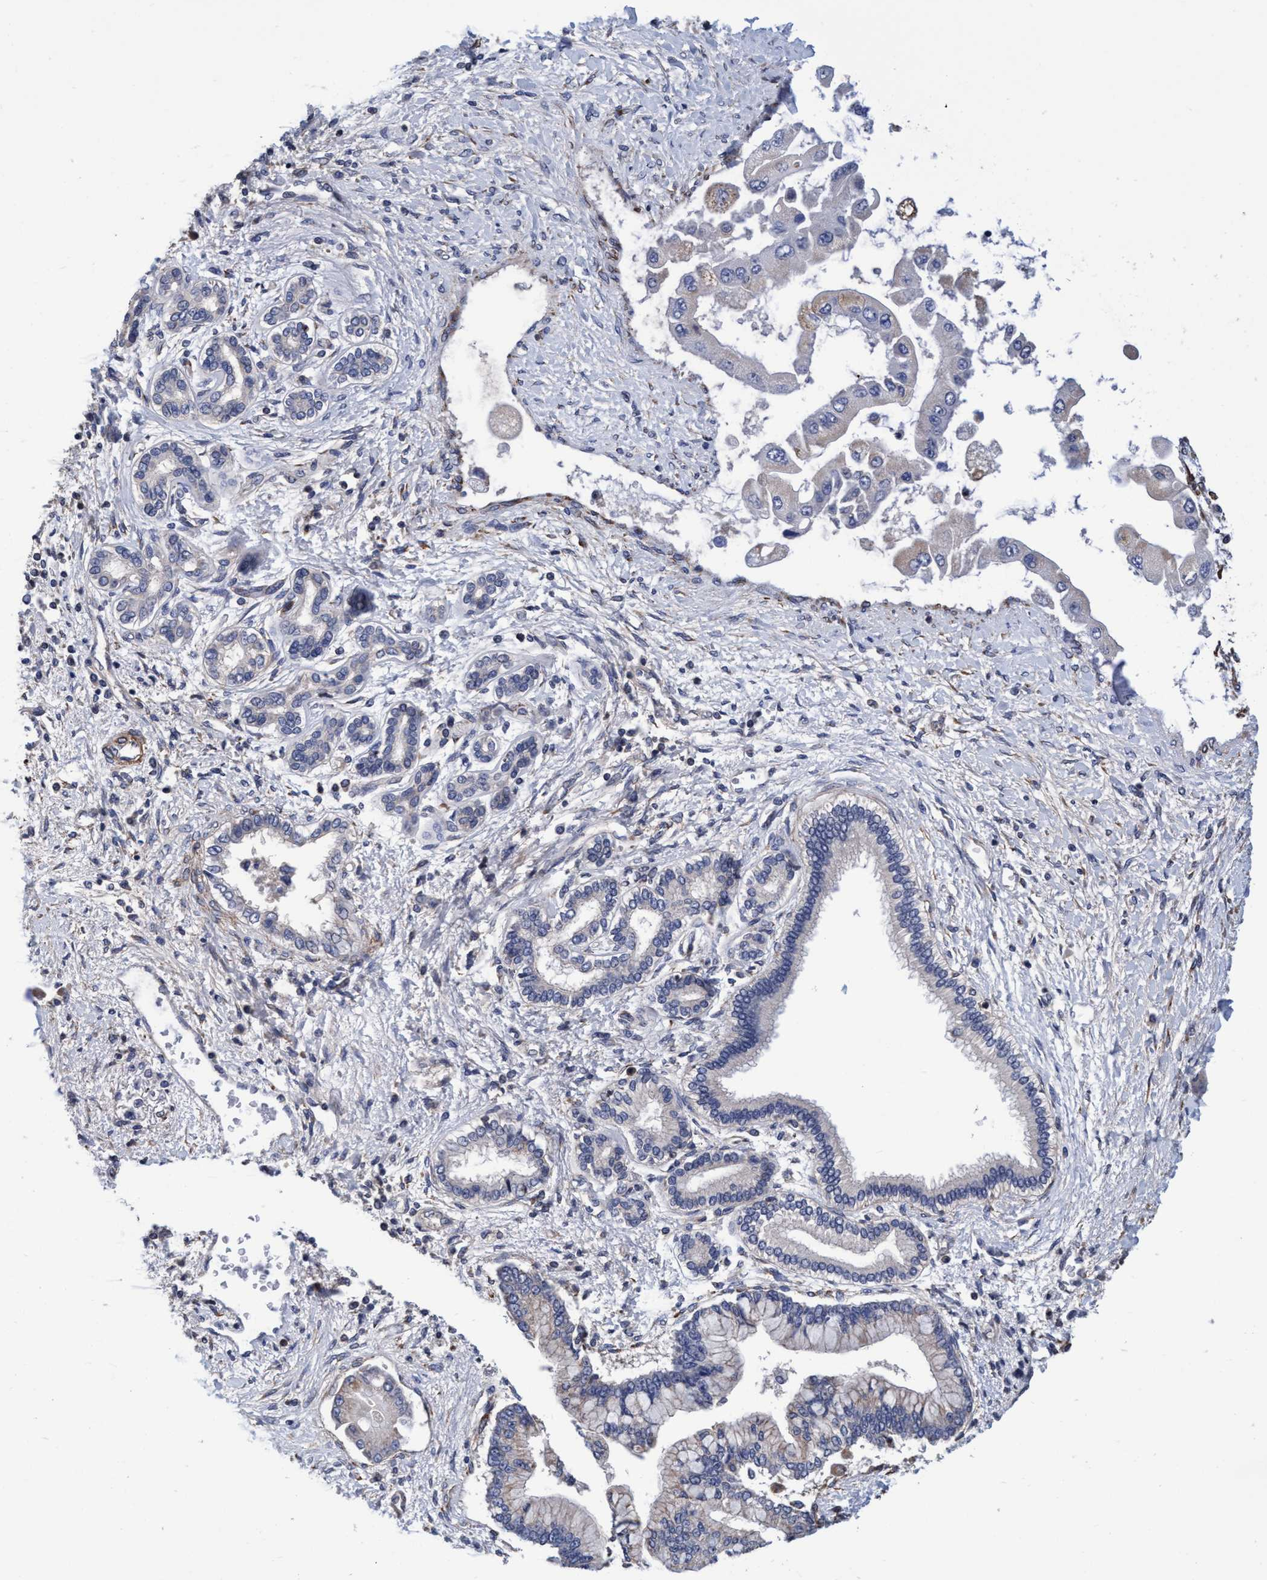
{"staining": {"intensity": "weak", "quantity": "<25%", "location": "cytoplasmic/membranous"}, "tissue": "liver cancer", "cell_type": "Tumor cells", "image_type": "cancer", "snomed": [{"axis": "morphology", "description": "Cholangiocarcinoma"}, {"axis": "topography", "description": "Liver"}], "caption": "Immunohistochemistry (IHC) image of liver cancer stained for a protein (brown), which displays no positivity in tumor cells.", "gene": "CALCOCO2", "patient": {"sex": "male", "age": 50}}